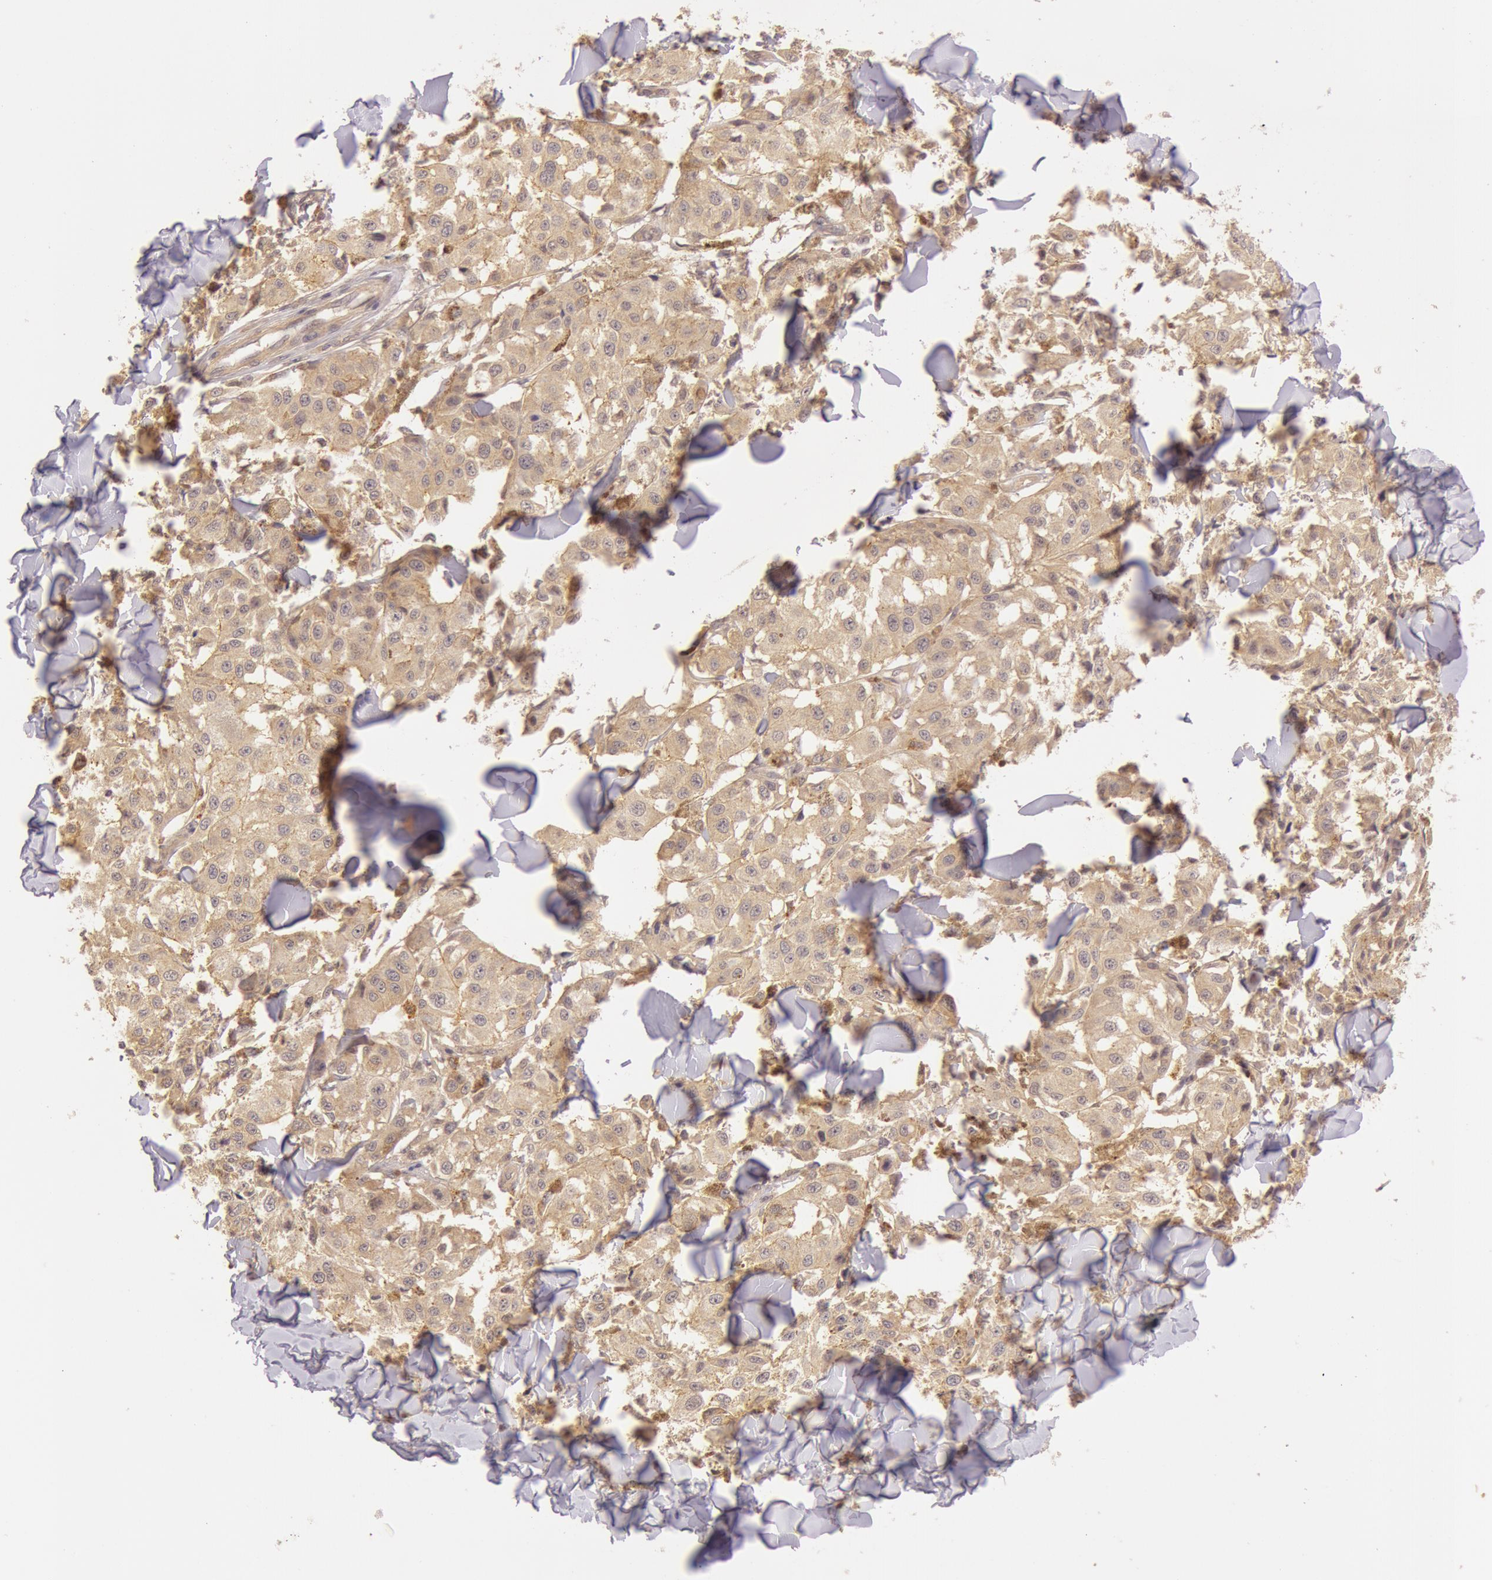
{"staining": {"intensity": "moderate", "quantity": ">75%", "location": "cytoplasmic/membranous"}, "tissue": "melanoma", "cell_type": "Tumor cells", "image_type": "cancer", "snomed": [{"axis": "morphology", "description": "Malignant melanoma, NOS"}, {"axis": "topography", "description": "Skin"}], "caption": "Brown immunohistochemical staining in human melanoma reveals moderate cytoplasmic/membranous staining in approximately >75% of tumor cells. The staining is performed using DAB brown chromogen to label protein expression. The nuclei are counter-stained blue using hematoxylin.", "gene": "ATG2B", "patient": {"sex": "female", "age": 64}}